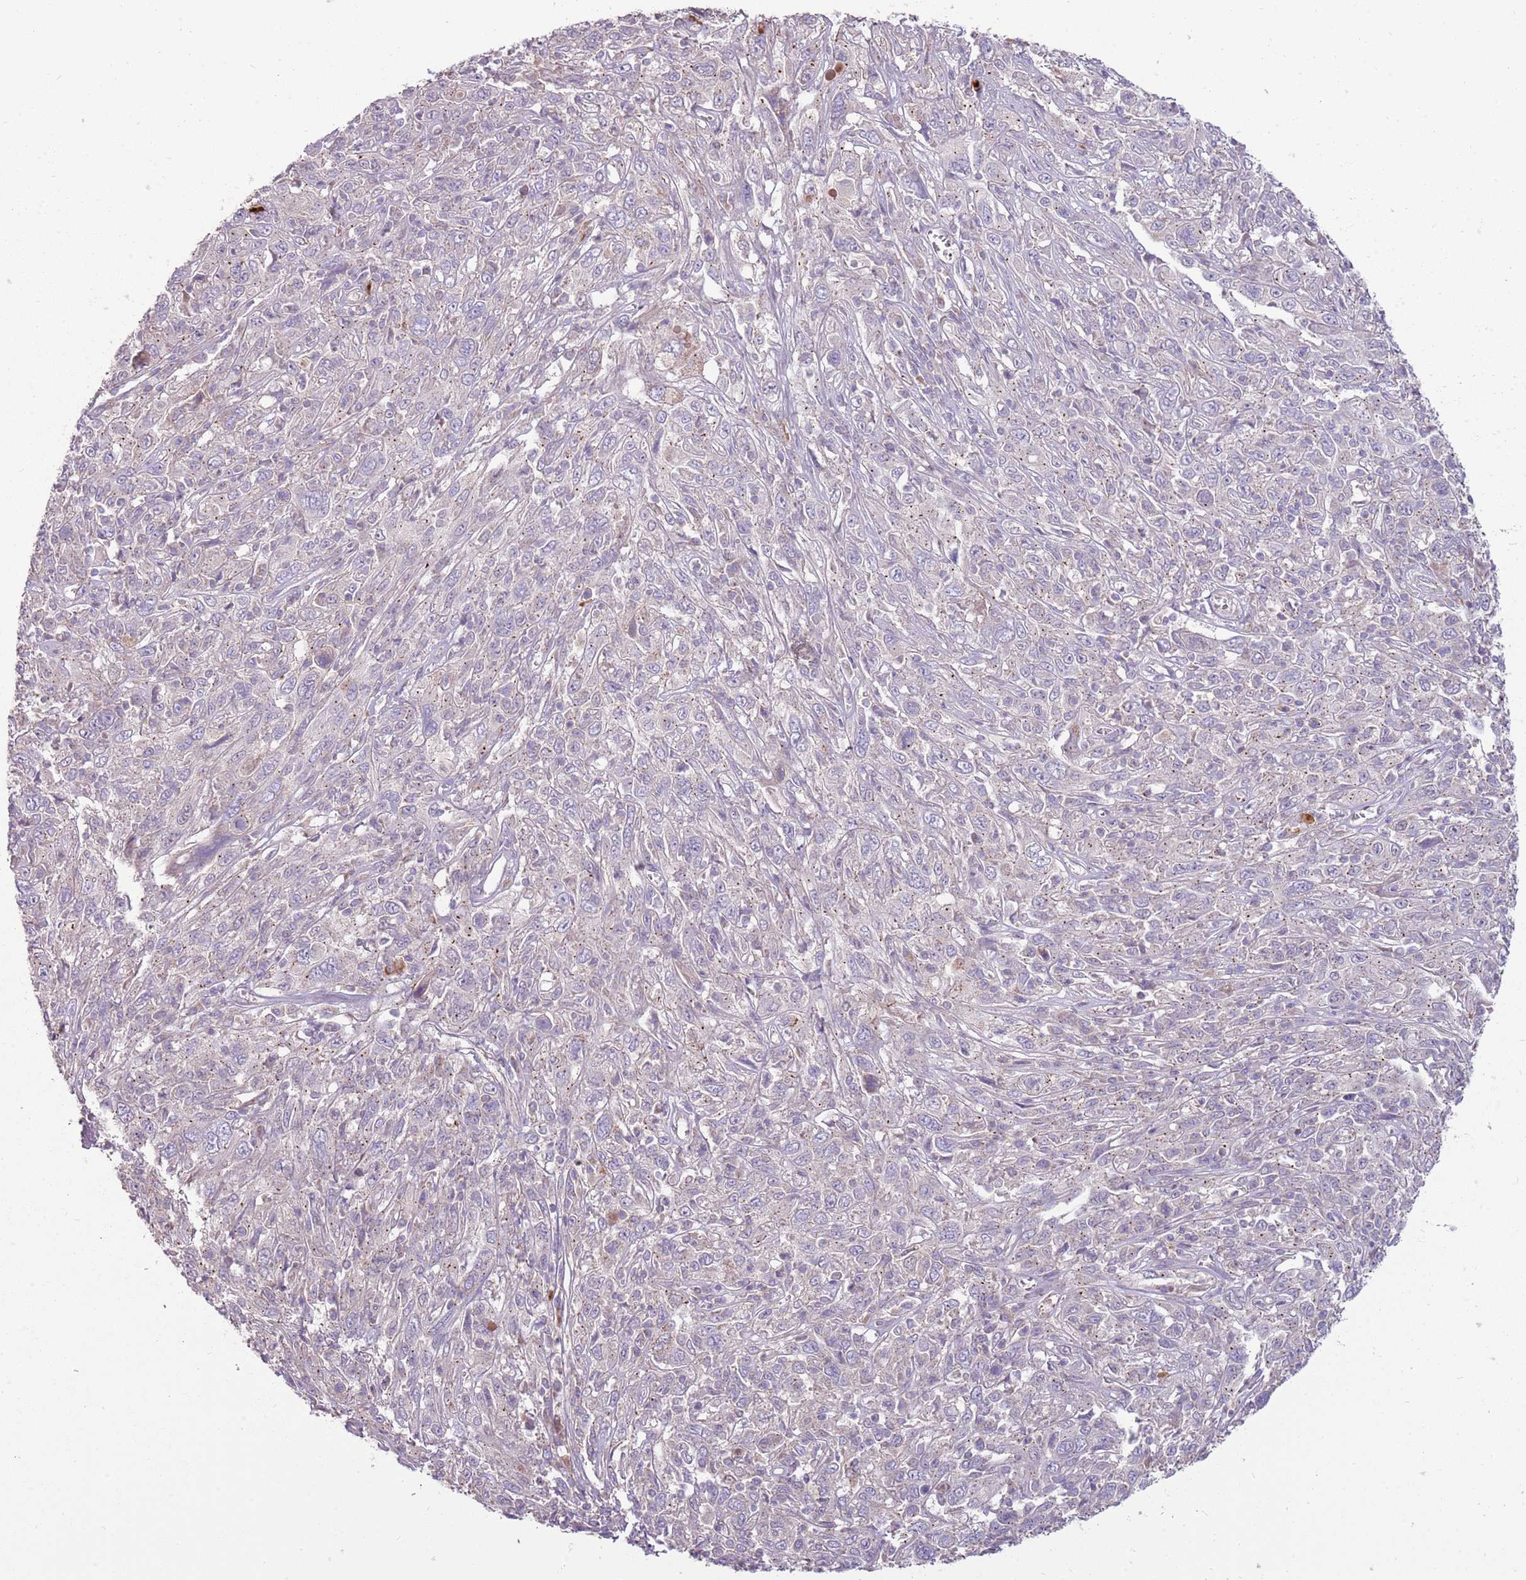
{"staining": {"intensity": "negative", "quantity": "none", "location": "none"}, "tissue": "cervical cancer", "cell_type": "Tumor cells", "image_type": "cancer", "snomed": [{"axis": "morphology", "description": "Squamous cell carcinoma, NOS"}, {"axis": "topography", "description": "Cervix"}], "caption": "Immunohistochemistry image of cervical squamous cell carcinoma stained for a protein (brown), which demonstrates no expression in tumor cells.", "gene": "SPATA31D1", "patient": {"sex": "female", "age": 46}}